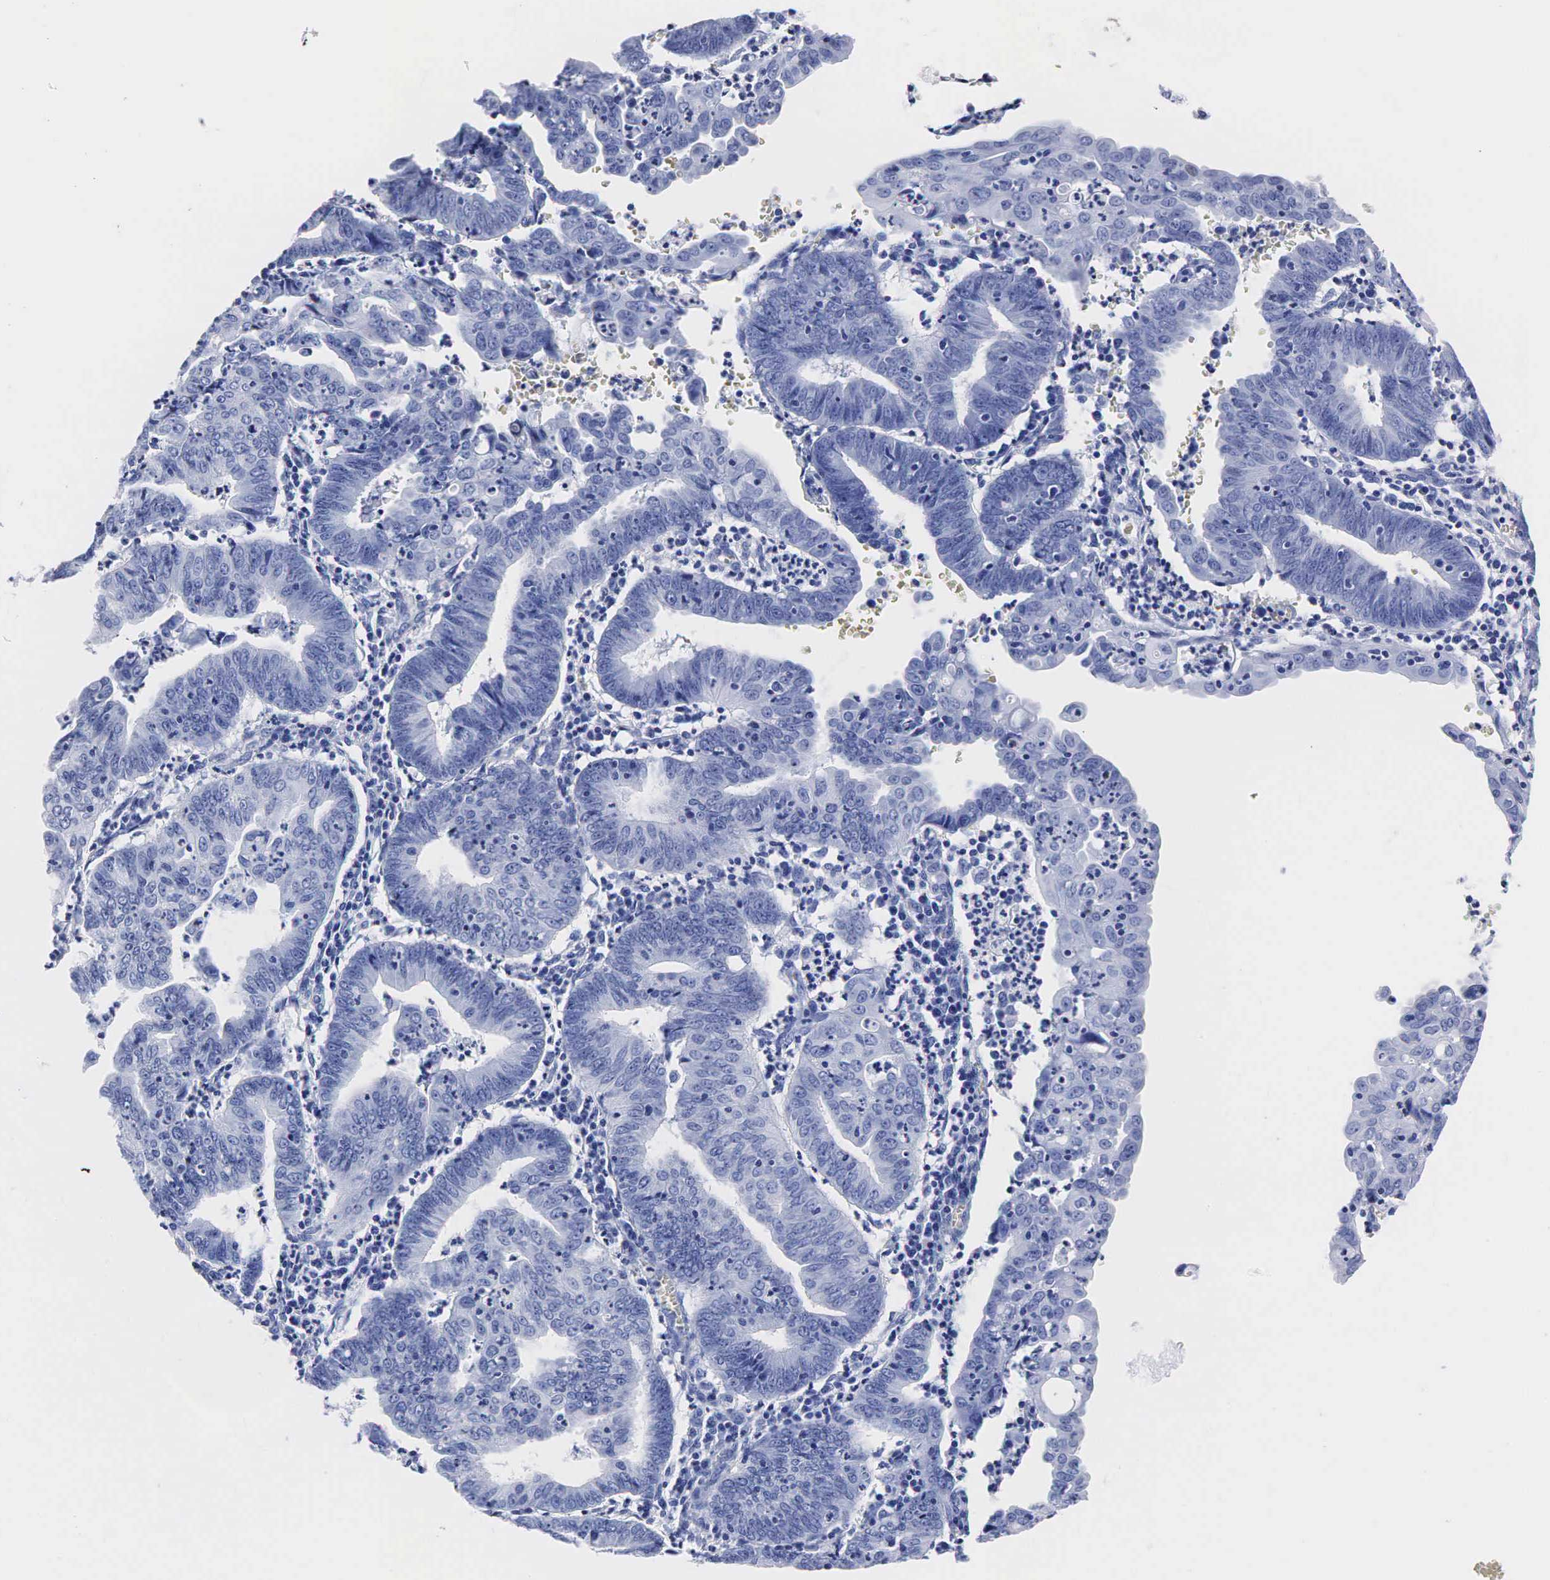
{"staining": {"intensity": "negative", "quantity": "none", "location": "none"}, "tissue": "endometrial cancer", "cell_type": "Tumor cells", "image_type": "cancer", "snomed": [{"axis": "morphology", "description": "Adenocarcinoma, NOS"}, {"axis": "topography", "description": "Endometrium"}], "caption": "Adenocarcinoma (endometrial) stained for a protein using immunohistochemistry displays no staining tumor cells.", "gene": "TG", "patient": {"sex": "female", "age": 60}}